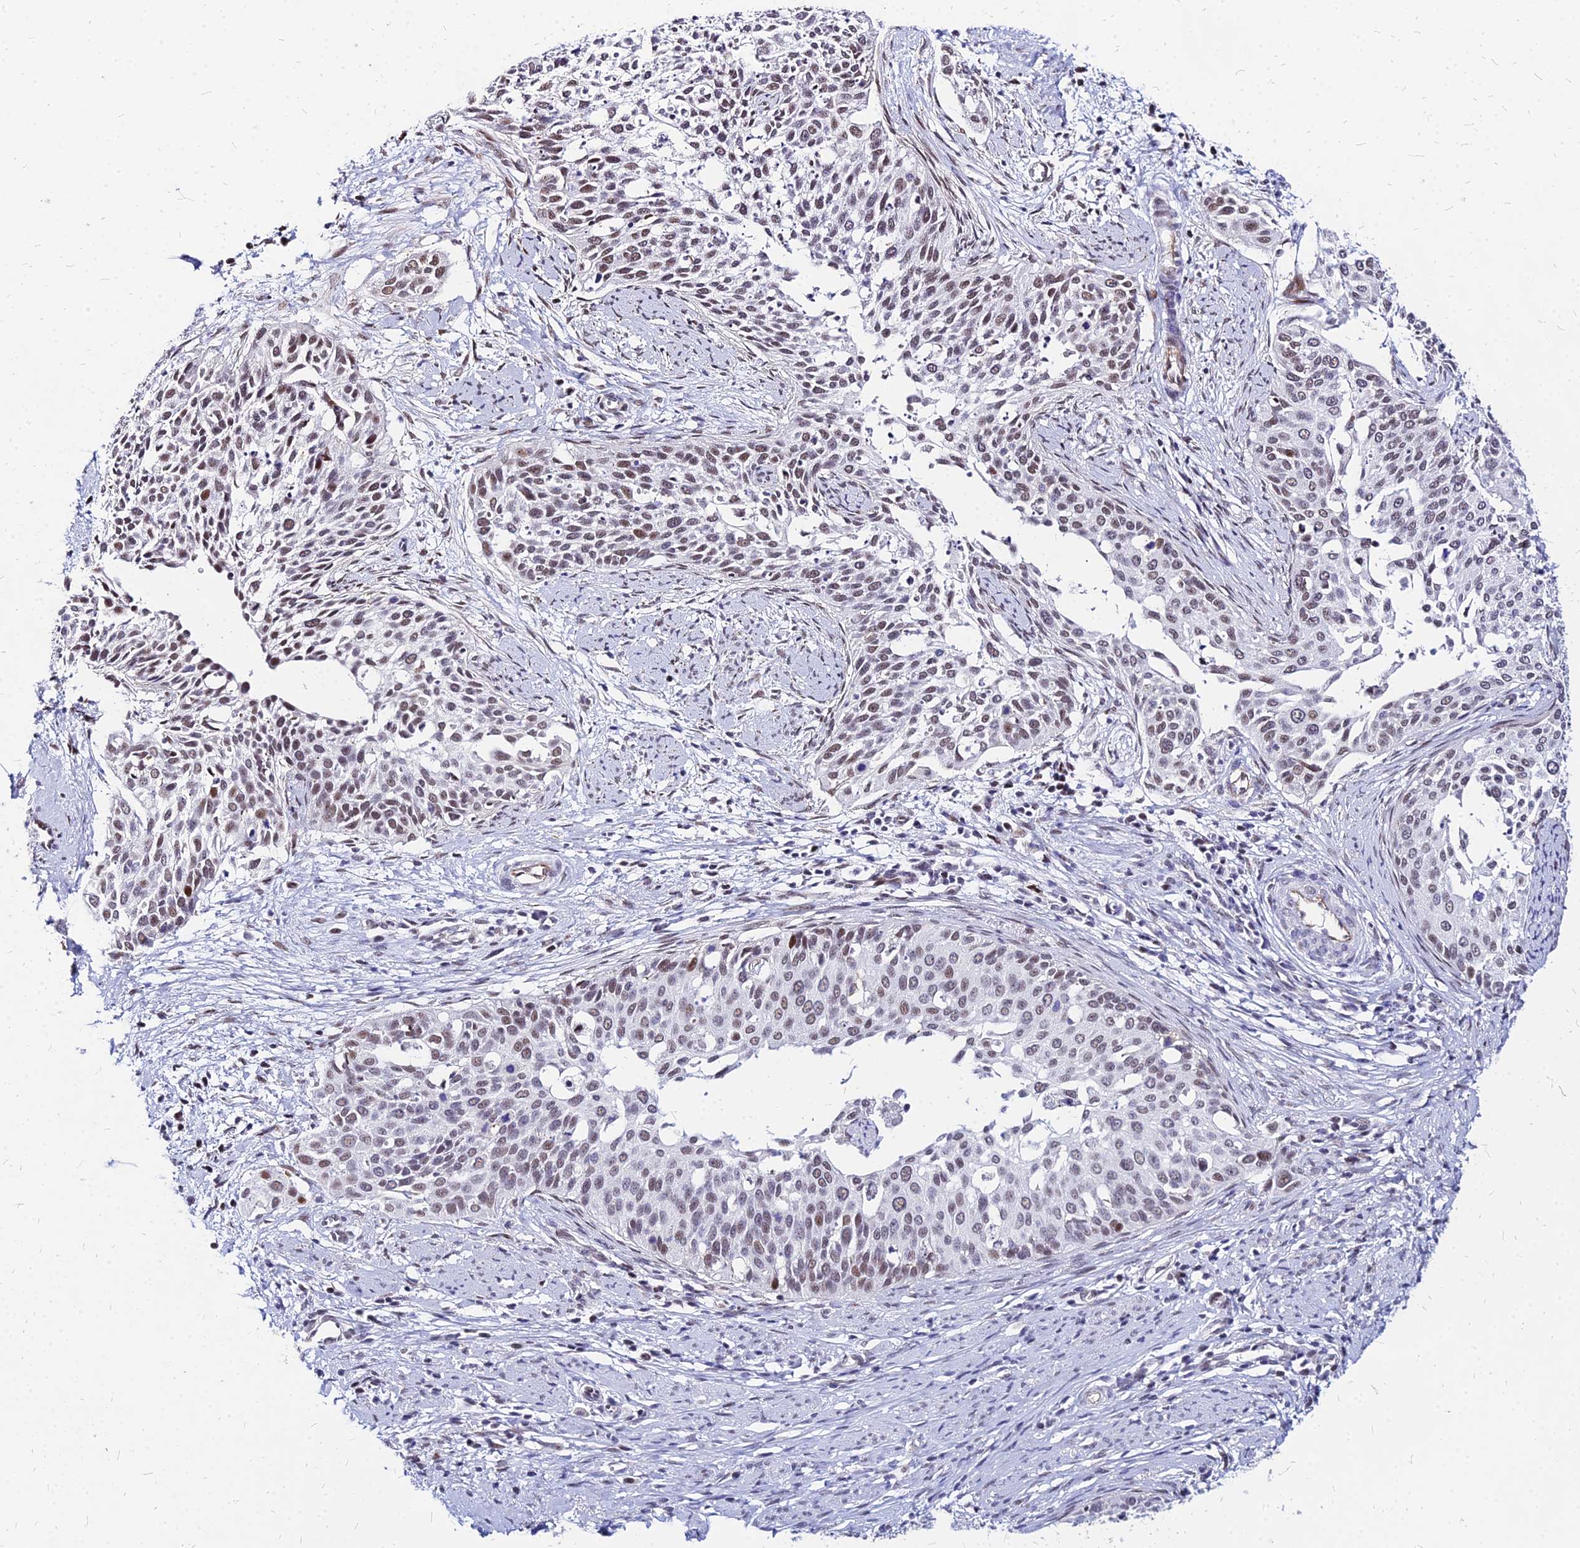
{"staining": {"intensity": "moderate", "quantity": "25%-75%", "location": "nuclear"}, "tissue": "cervical cancer", "cell_type": "Tumor cells", "image_type": "cancer", "snomed": [{"axis": "morphology", "description": "Squamous cell carcinoma, NOS"}, {"axis": "topography", "description": "Cervix"}], "caption": "Cervical cancer stained with DAB IHC demonstrates medium levels of moderate nuclear staining in about 25%-75% of tumor cells. The protein is shown in brown color, while the nuclei are stained blue.", "gene": "FDX2", "patient": {"sex": "female", "age": 44}}